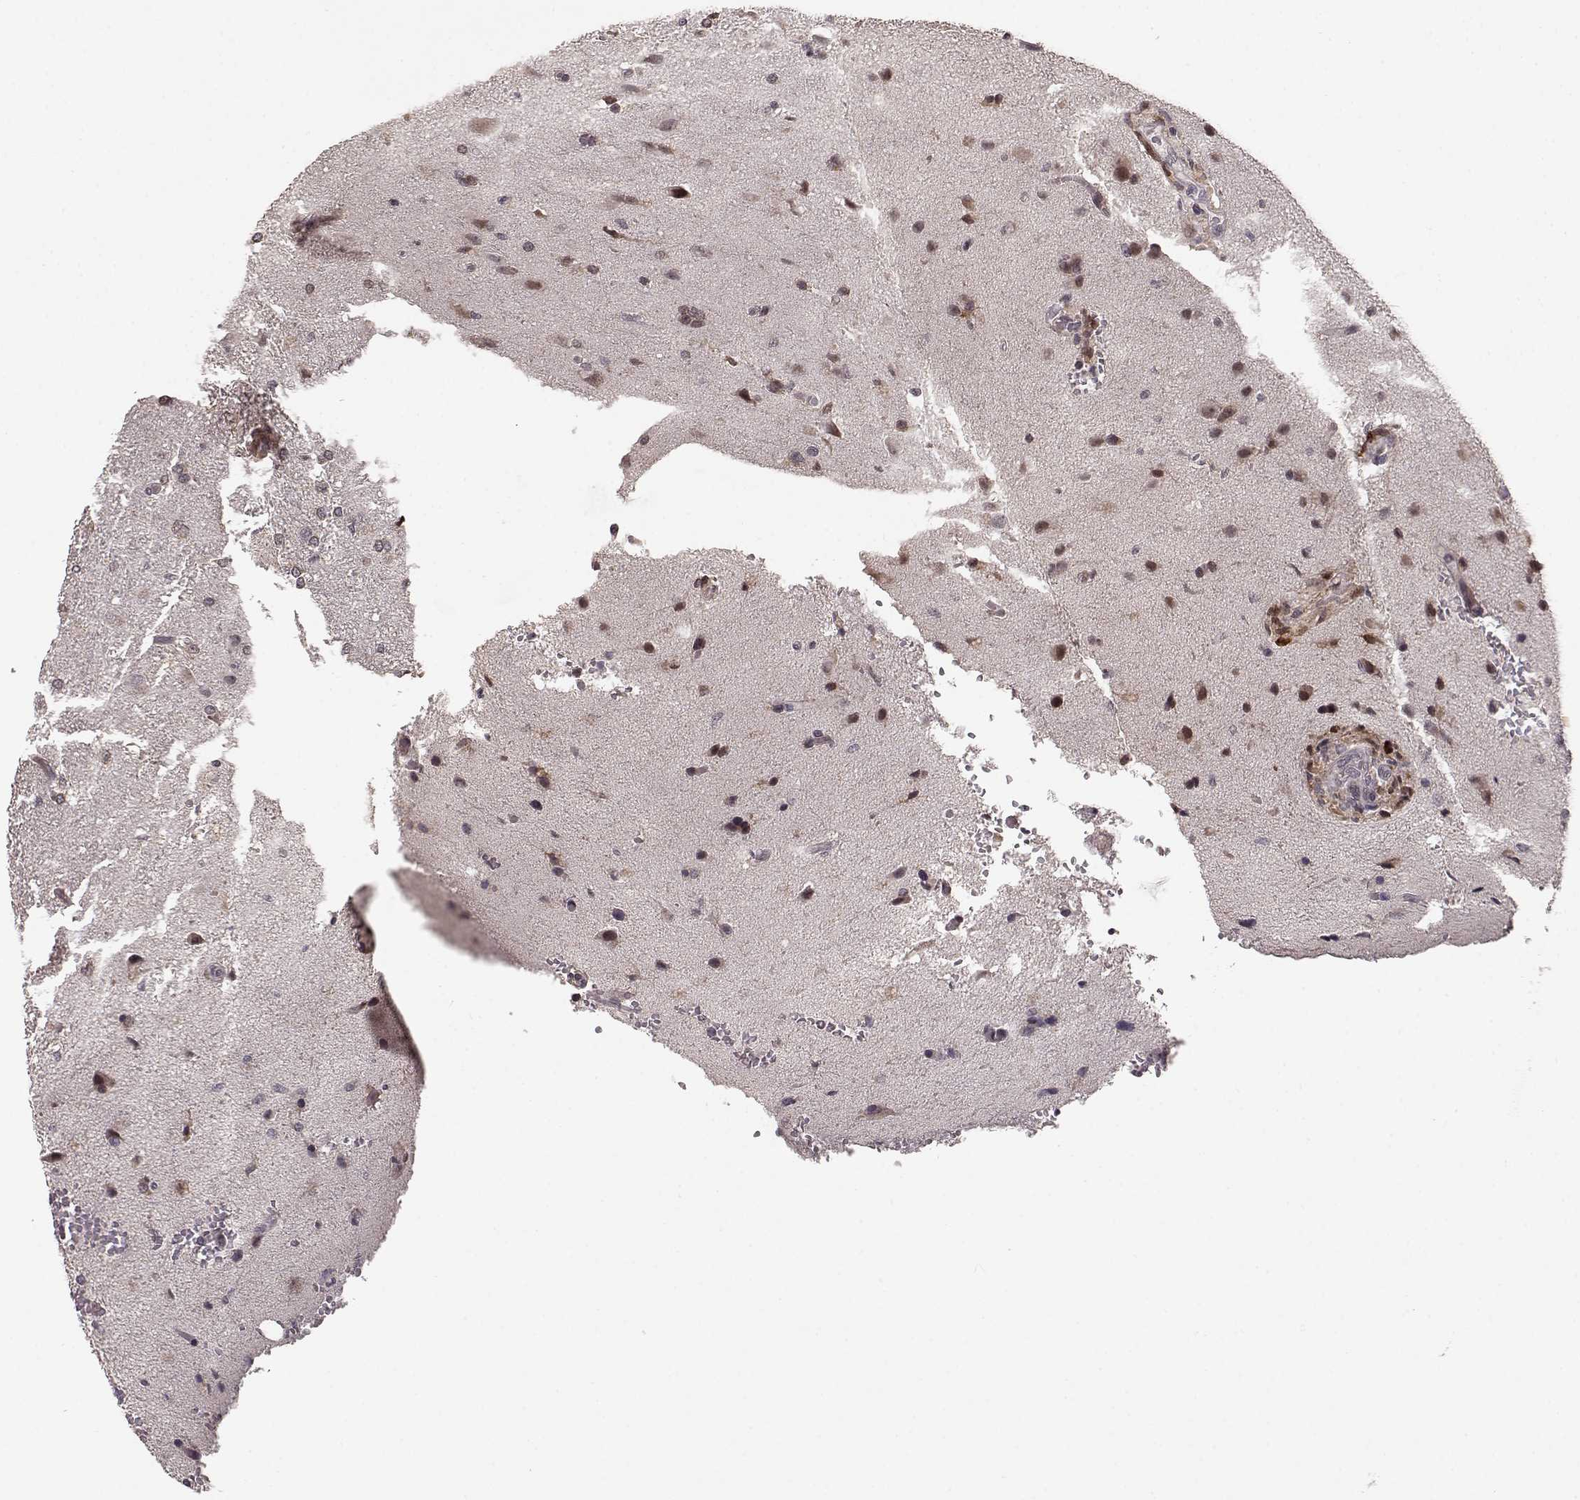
{"staining": {"intensity": "negative", "quantity": "none", "location": "none"}, "tissue": "glioma", "cell_type": "Tumor cells", "image_type": "cancer", "snomed": [{"axis": "morphology", "description": "Glioma, malignant, High grade"}, {"axis": "topography", "description": "Brain"}], "caption": "Tumor cells show no significant protein staining in glioma.", "gene": "ELOVL5", "patient": {"sex": "male", "age": 68}}